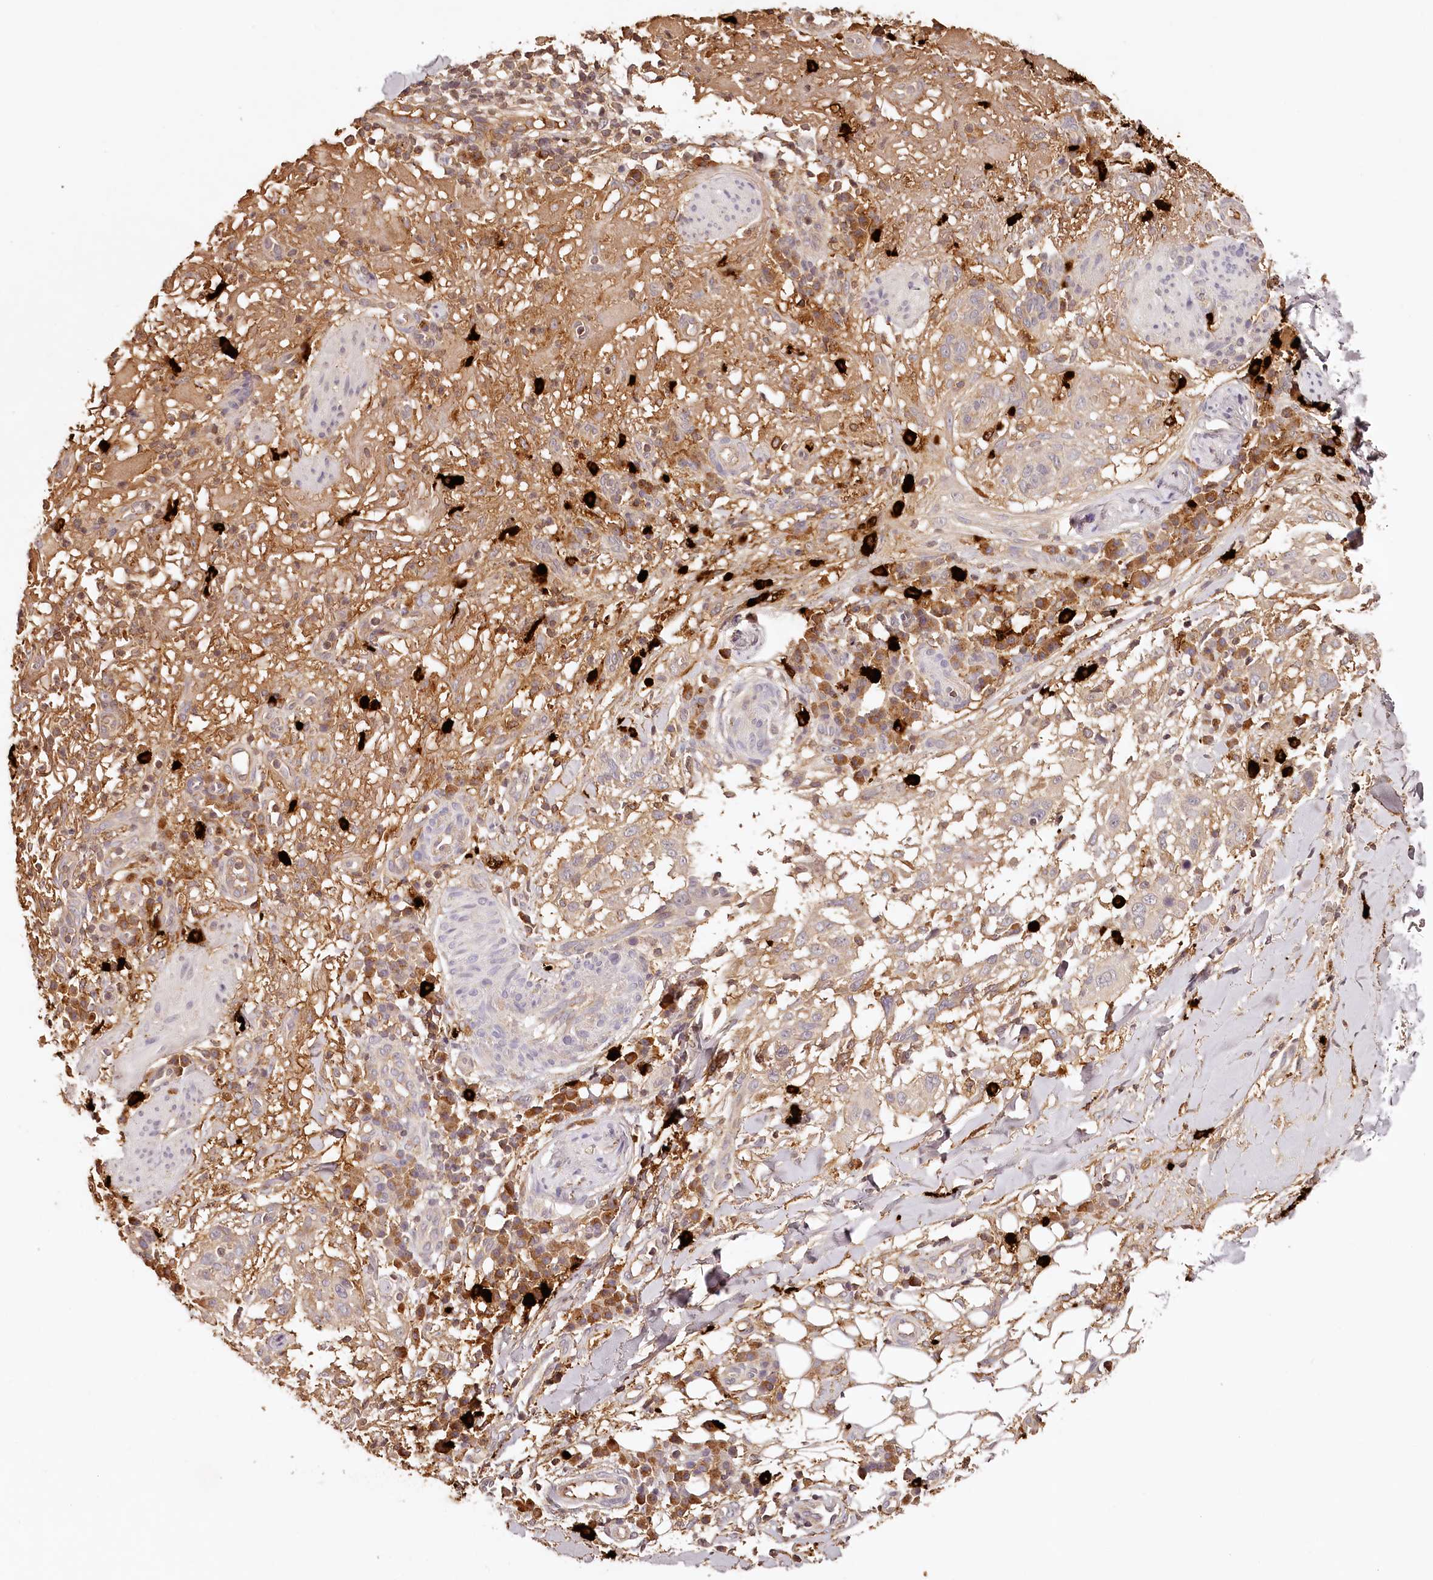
{"staining": {"intensity": "moderate", "quantity": "<25%", "location": "cytoplasmic/membranous"}, "tissue": "skin cancer", "cell_type": "Tumor cells", "image_type": "cancer", "snomed": [{"axis": "morphology", "description": "Normal tissue, NOS"}, {"axis": "morphology", "description": "Squamous cell carcinoma, NOS"}, {"axis": "topography", "description": "Skin"}], "caption": "Skin squamous cell carcinoma stained with DAB immunohistochemistry (IHC) demonstrates low levels of moderate cytoplasmic/membranous expression in approximately <25% of tumor cells. The staining is performed using DAB brown chromogen to label protein expression. The nuclei are counter-stained blue using hematoxylin.", "gene": "SYNGR1", "patient": {"sex": "female", "age": 96}}